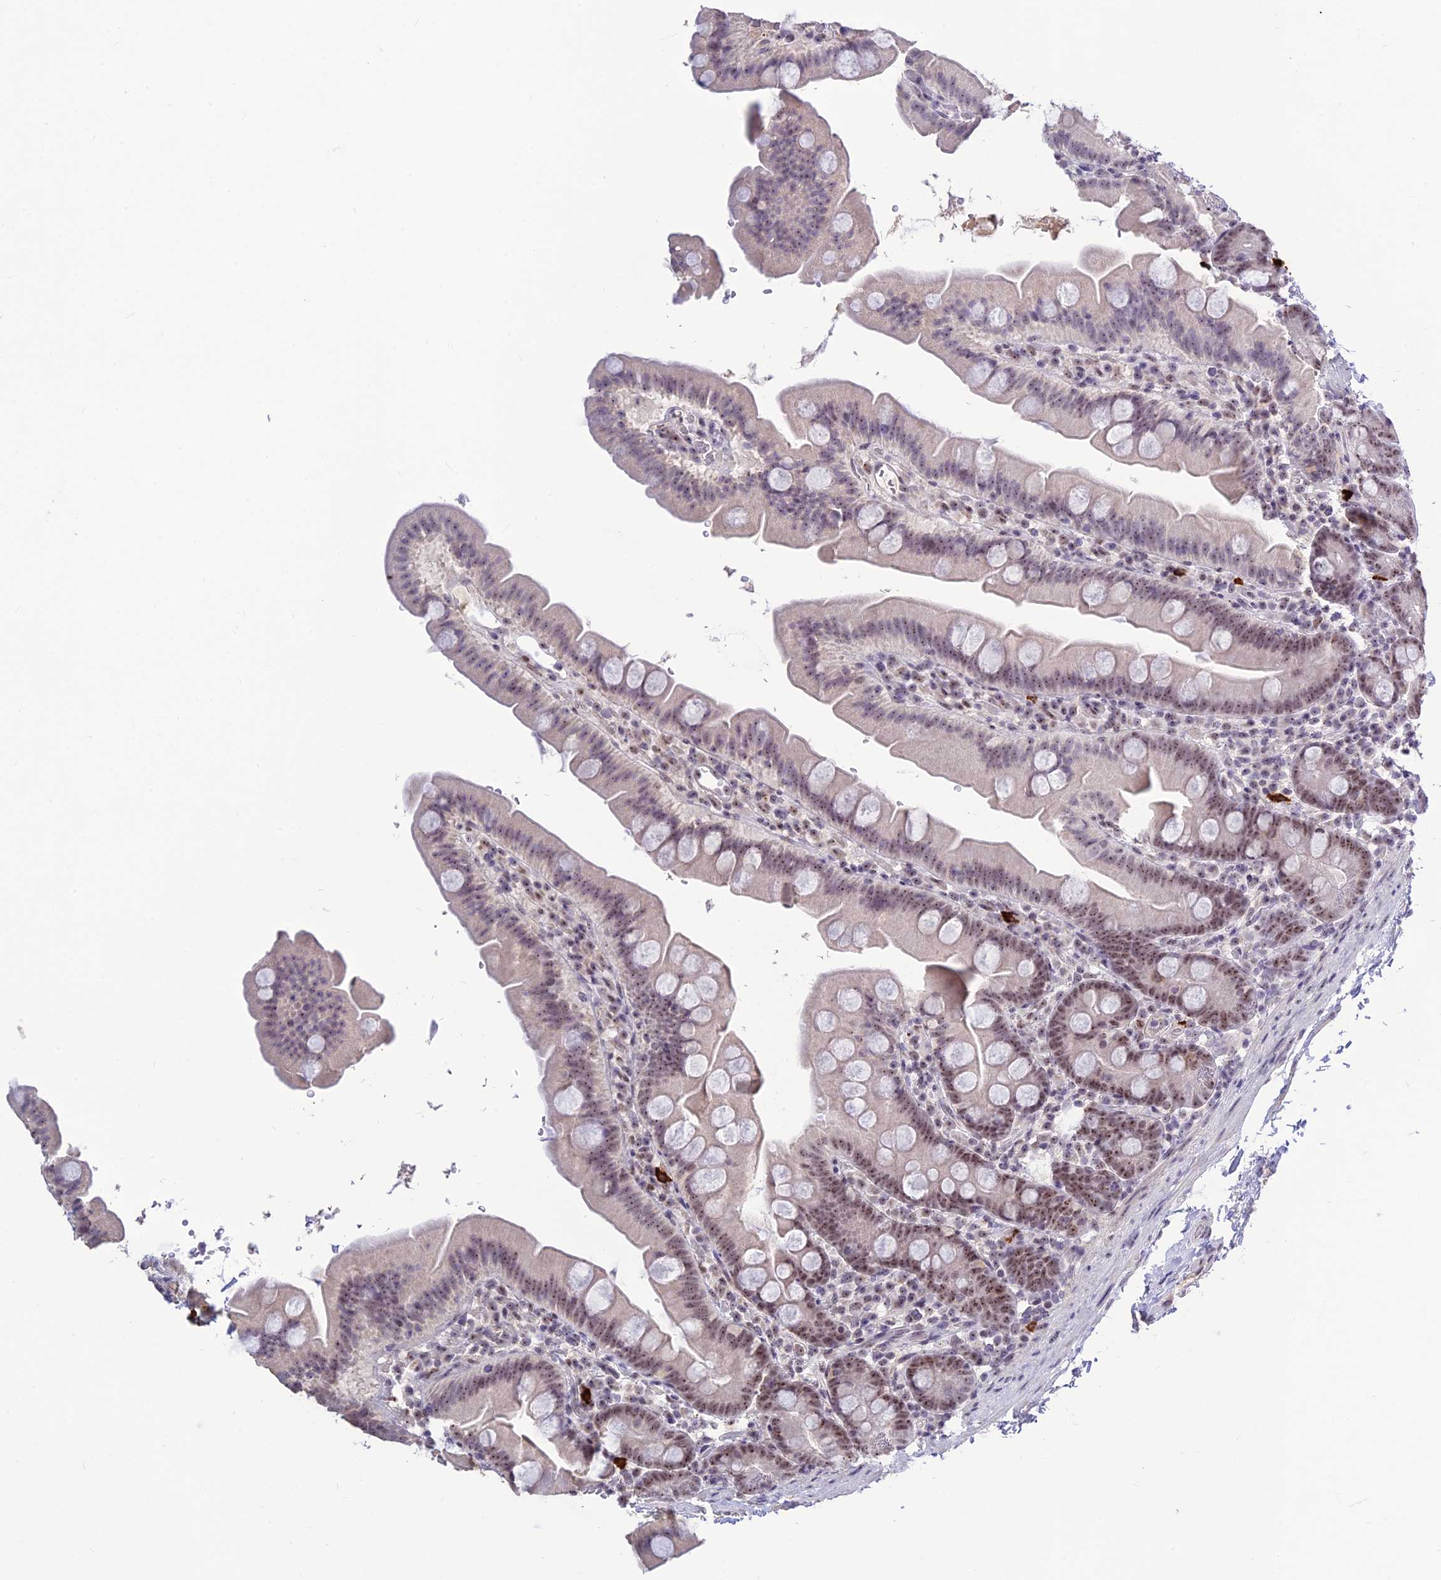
{"staining": {"intensity": "moderate", "quantity": "<25%", "location": "nuclear"}, "tissue": "small intestine", "cell_type": "Glandular cells", "image_type": "normal", "snomed": [{"axis": "morphology", "description": "Normal tissue, NOS"}, {"axis": "topography", "description": "Small intestine"}], "caption": "Moderate nuclear protein staining is present in approximately <25% of glandular cells in small intestine.", "gene": "POLR1G", "patient": {"sex": "female", "age": 68}}